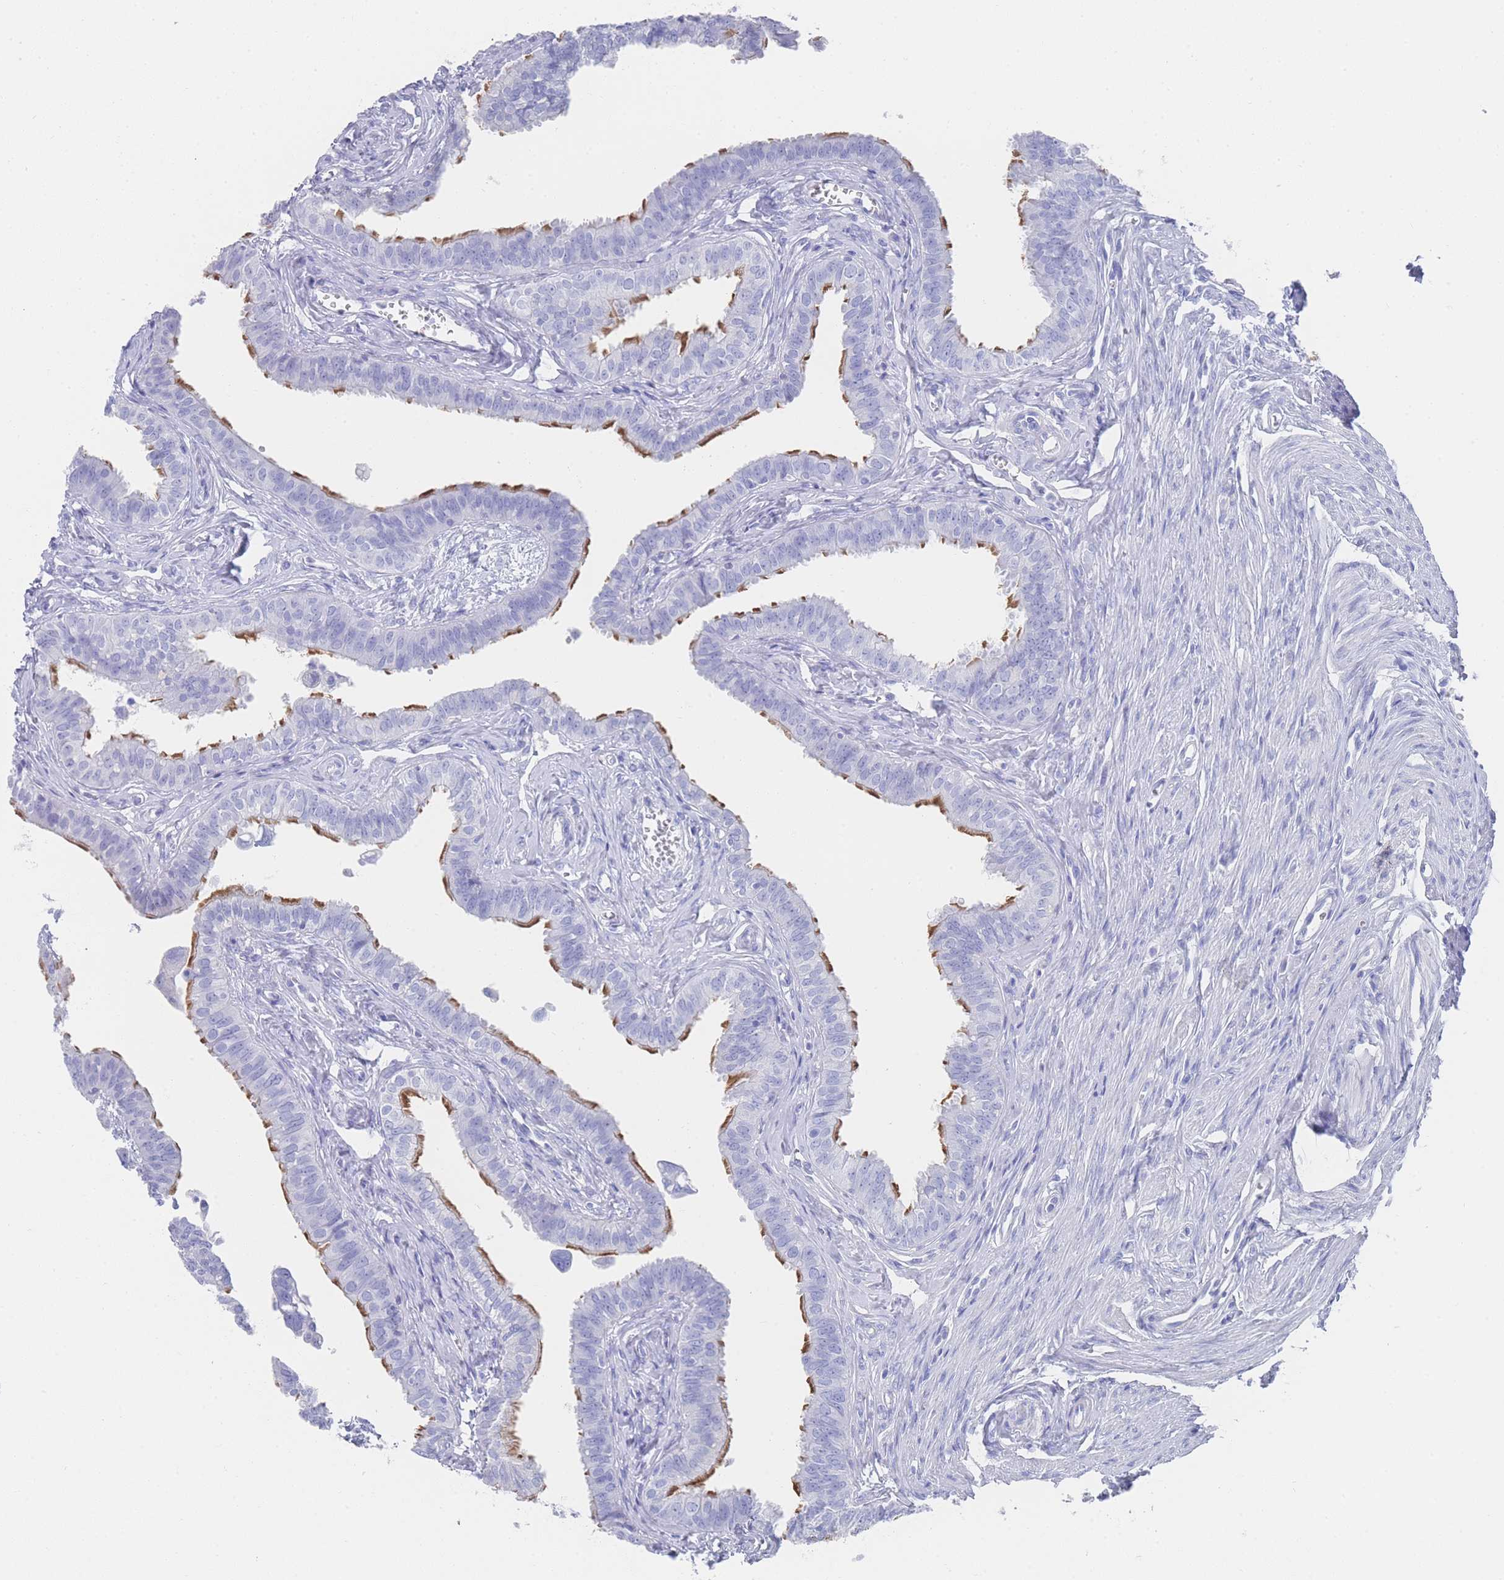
{"staining": {"intensity": "moderate", "quantity": "<25%", "location": "cytoplasmic/membranous"}, "tissue": "fallopian tube", "cell_type": "Glandular cells", "image_type": "normal", "snomed": [{"axis": "morphology", "description": "Normal tissue, NOS"}, {"axis": "morphology", "description": "Carcinoma, NOS"}, {"axis": "topography", "description": "Fallopian tube"}, {"axis": "topography", "description": "Ovary"}], "caption": "Immunohistochemistry (DAB) staining of unremarkable fallopian tube exhibits moderate cytoplasmic/membranous protein staining in about <25% of glandular cells.", "gene": "LRRC37A2", "patient": {"sex": "female", "age": 59}}